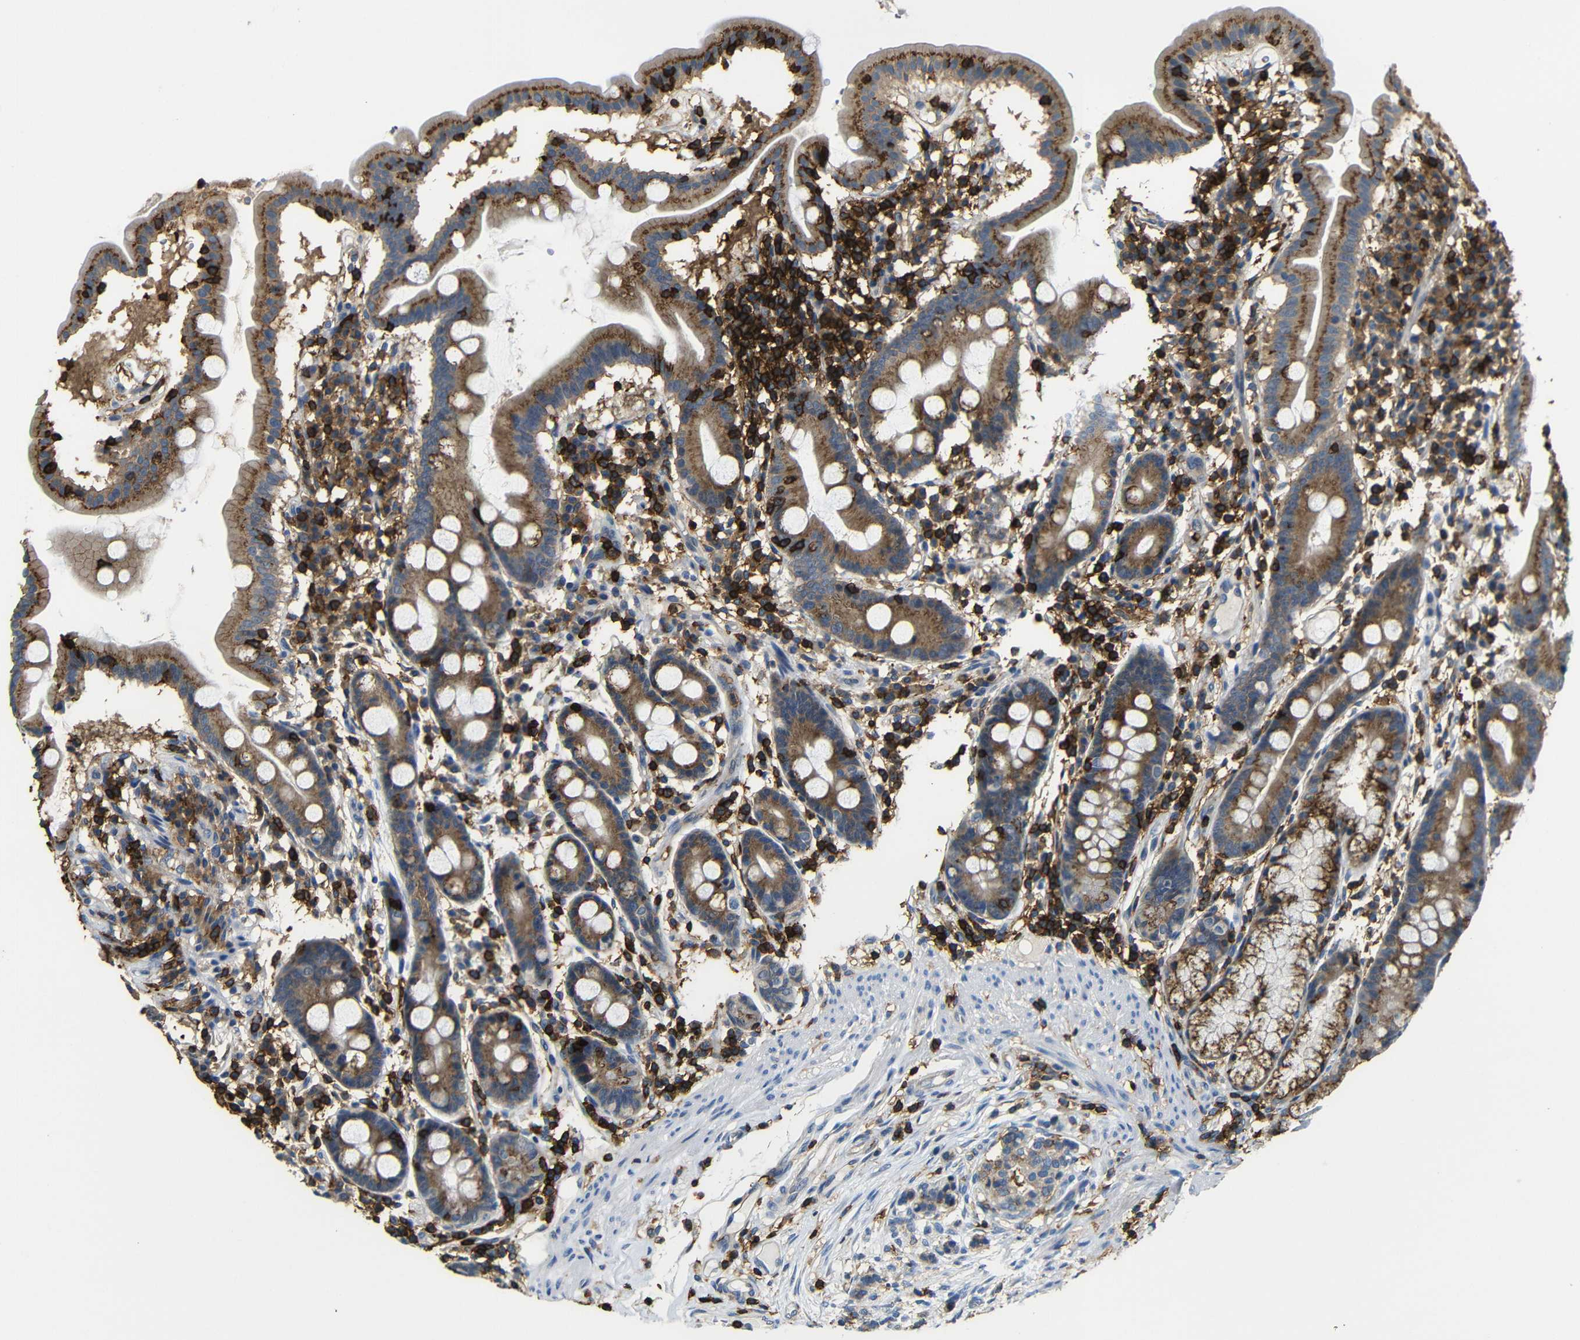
{"staining": {"intensity": "moderate", "quantity": ">75%", "location": "cytoplasmic/membranous"}, "tissue": "duodenum", "cell_type": "Glandular cells", "image_type": "normal", "snomed": [{"axis": "morphology", "description": "Normal tissue, NOS"}, {"axis": "topography", "description": "Duodenum"}], "caption": "About >75% of glandular cells in unremarkable duodenum exhibit moderate cytoplasmic/membranous protein staining as visualized by brown immunohistochemical staining.", "gene": "P2RY12", "patient": {"sex": "male", "age": 50}}